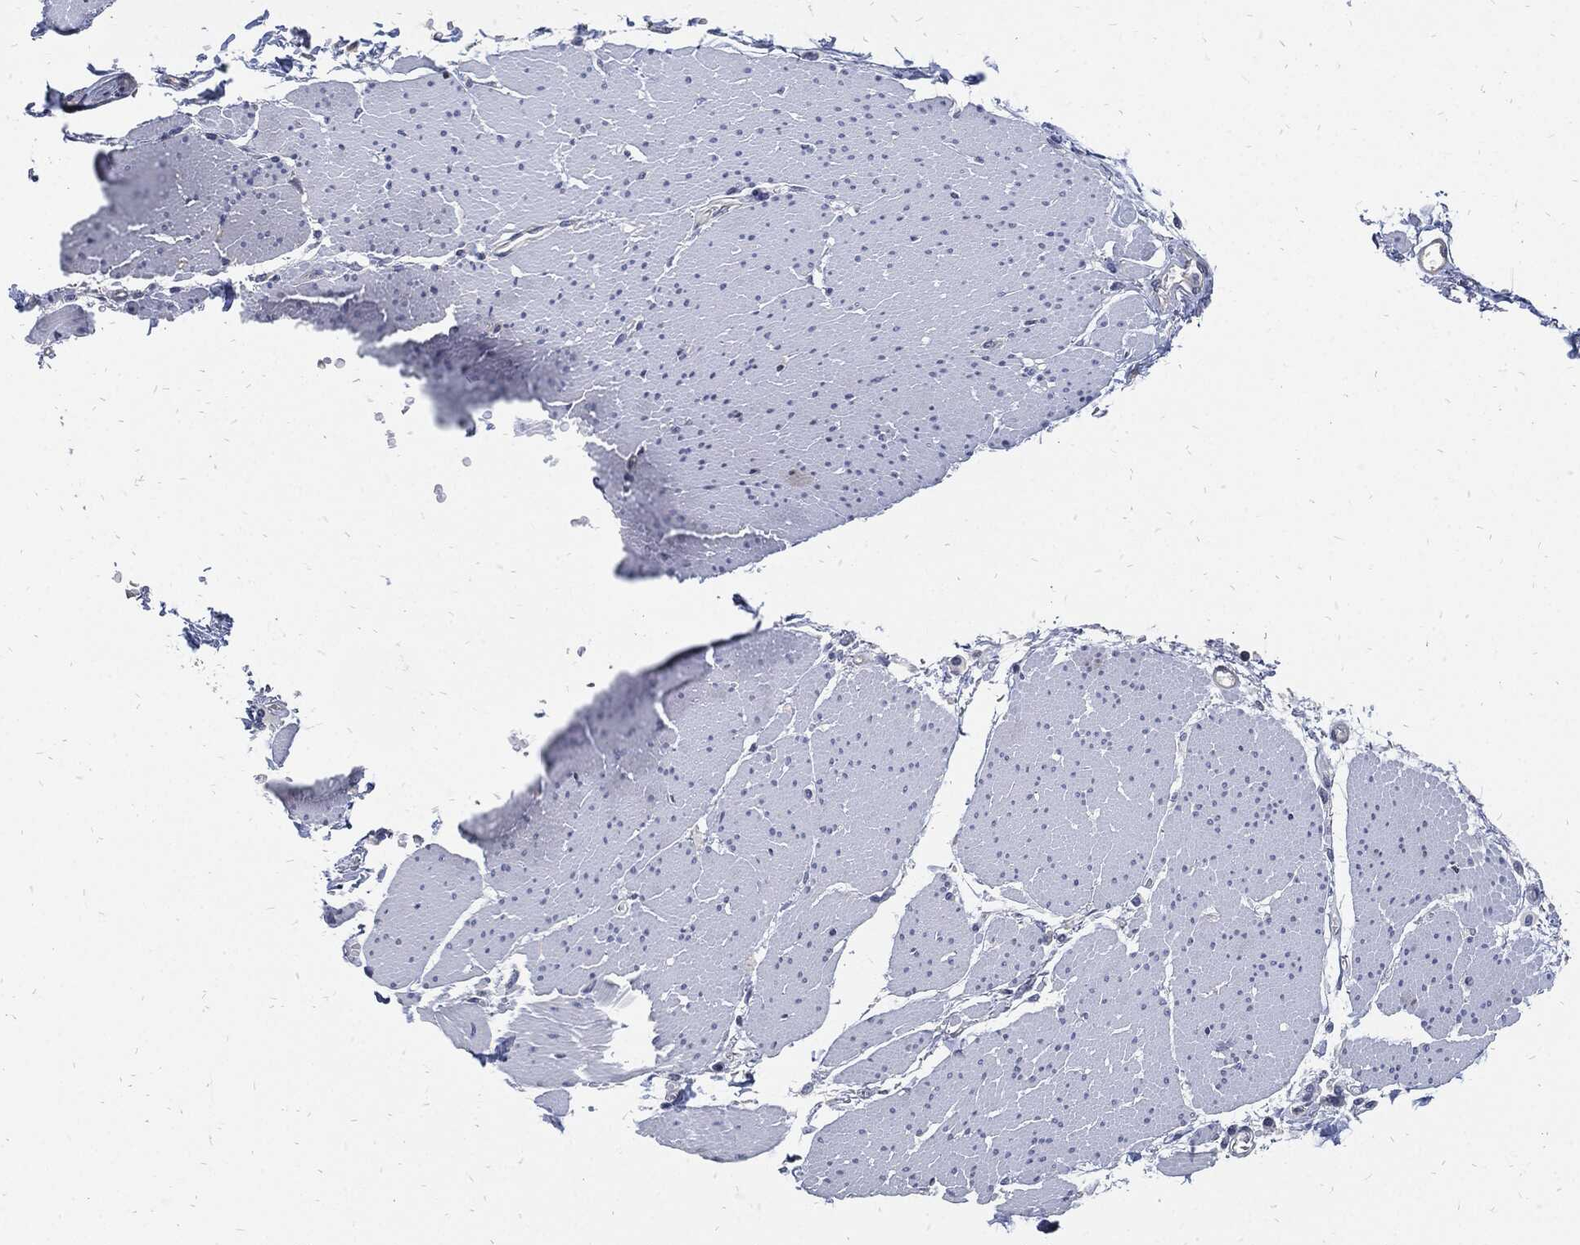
{"staining": {"intensity": "negative", "quantity": "none", "location": "none"}, "tissue": "smooth muscle", "cell_type": "Smooth muscle cells", "image_type": "normal", "snomed": [{"axis": "morphology", "description": "Normal tissue, NOS"}, {"axis": "topography", "description": "Smooth muscle"}, {"axis": "topography", "description": "Anal"}], "caption": "Smooth muscle cells show no significant positivity in benign smooth muscle. (Stains: DAB immunohistochemistry with hematoxylin counter stain, Microscopy: brightfield microscopy at high magnification).", "gene": "MKI67", "patient": {"sex": "male", "age": 83}}